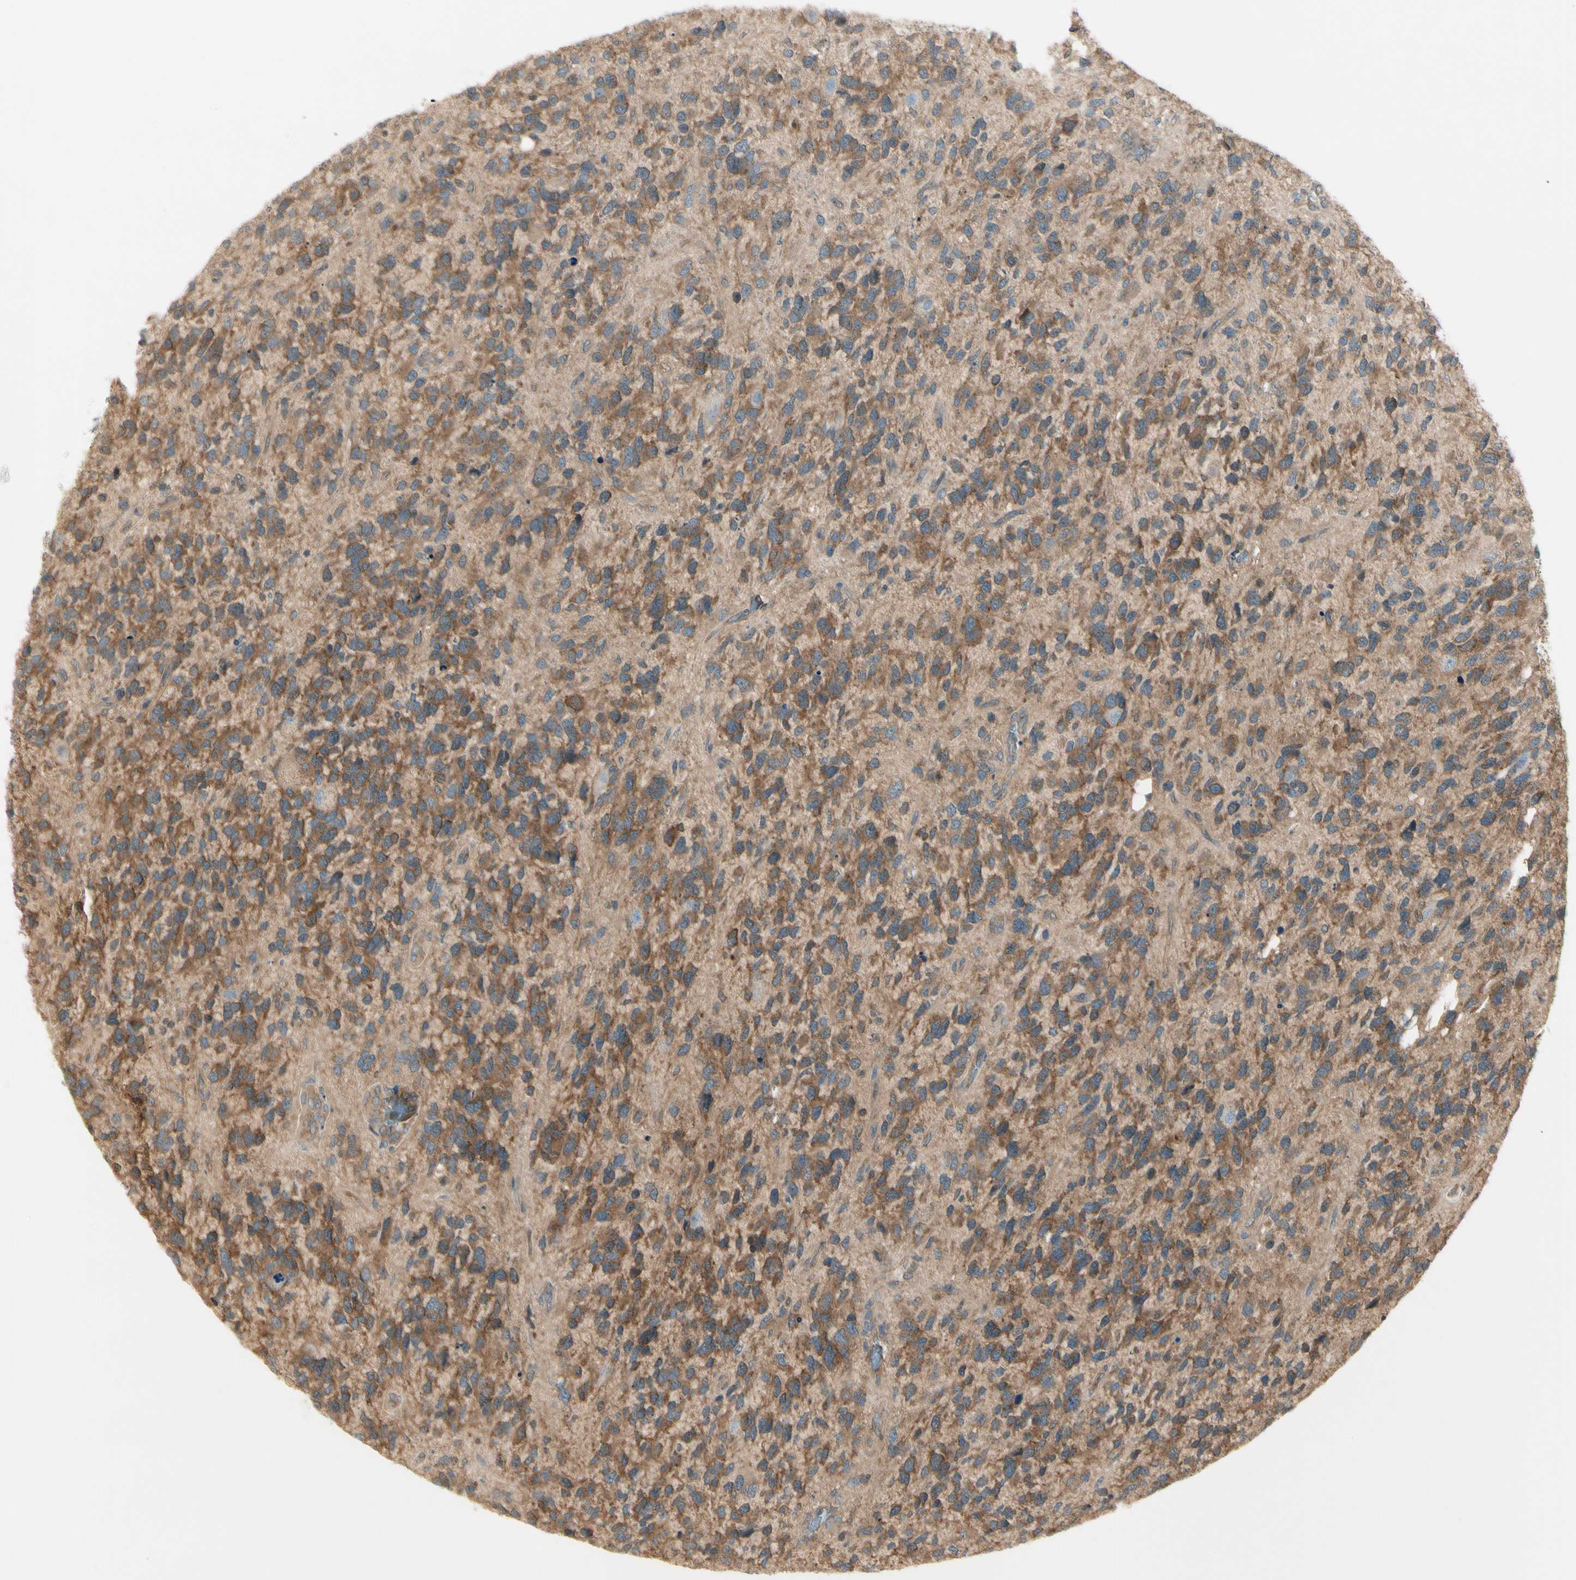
{"staining": {"intensity": "moderate", "quantity": ">75%", "location": "cytoplasmic/membranous"}, "tissue": "glioma", "cell_type": "Tumor cells", "image_type": "cancer", "snomed": [{"axis": "morphology", "description": "Glioma, malignant, High grade"}, {"axis": "topography", "description": "Brain"}], "caption": "High-grade glioma (malignant) tissue exhibits moderate cytoplasmic/membranous staining in about >75% of tumor cells, visualized by immunohistochemistry.", "gene": "OXSR1", "patient": {"sex": "female", "age": 58}}